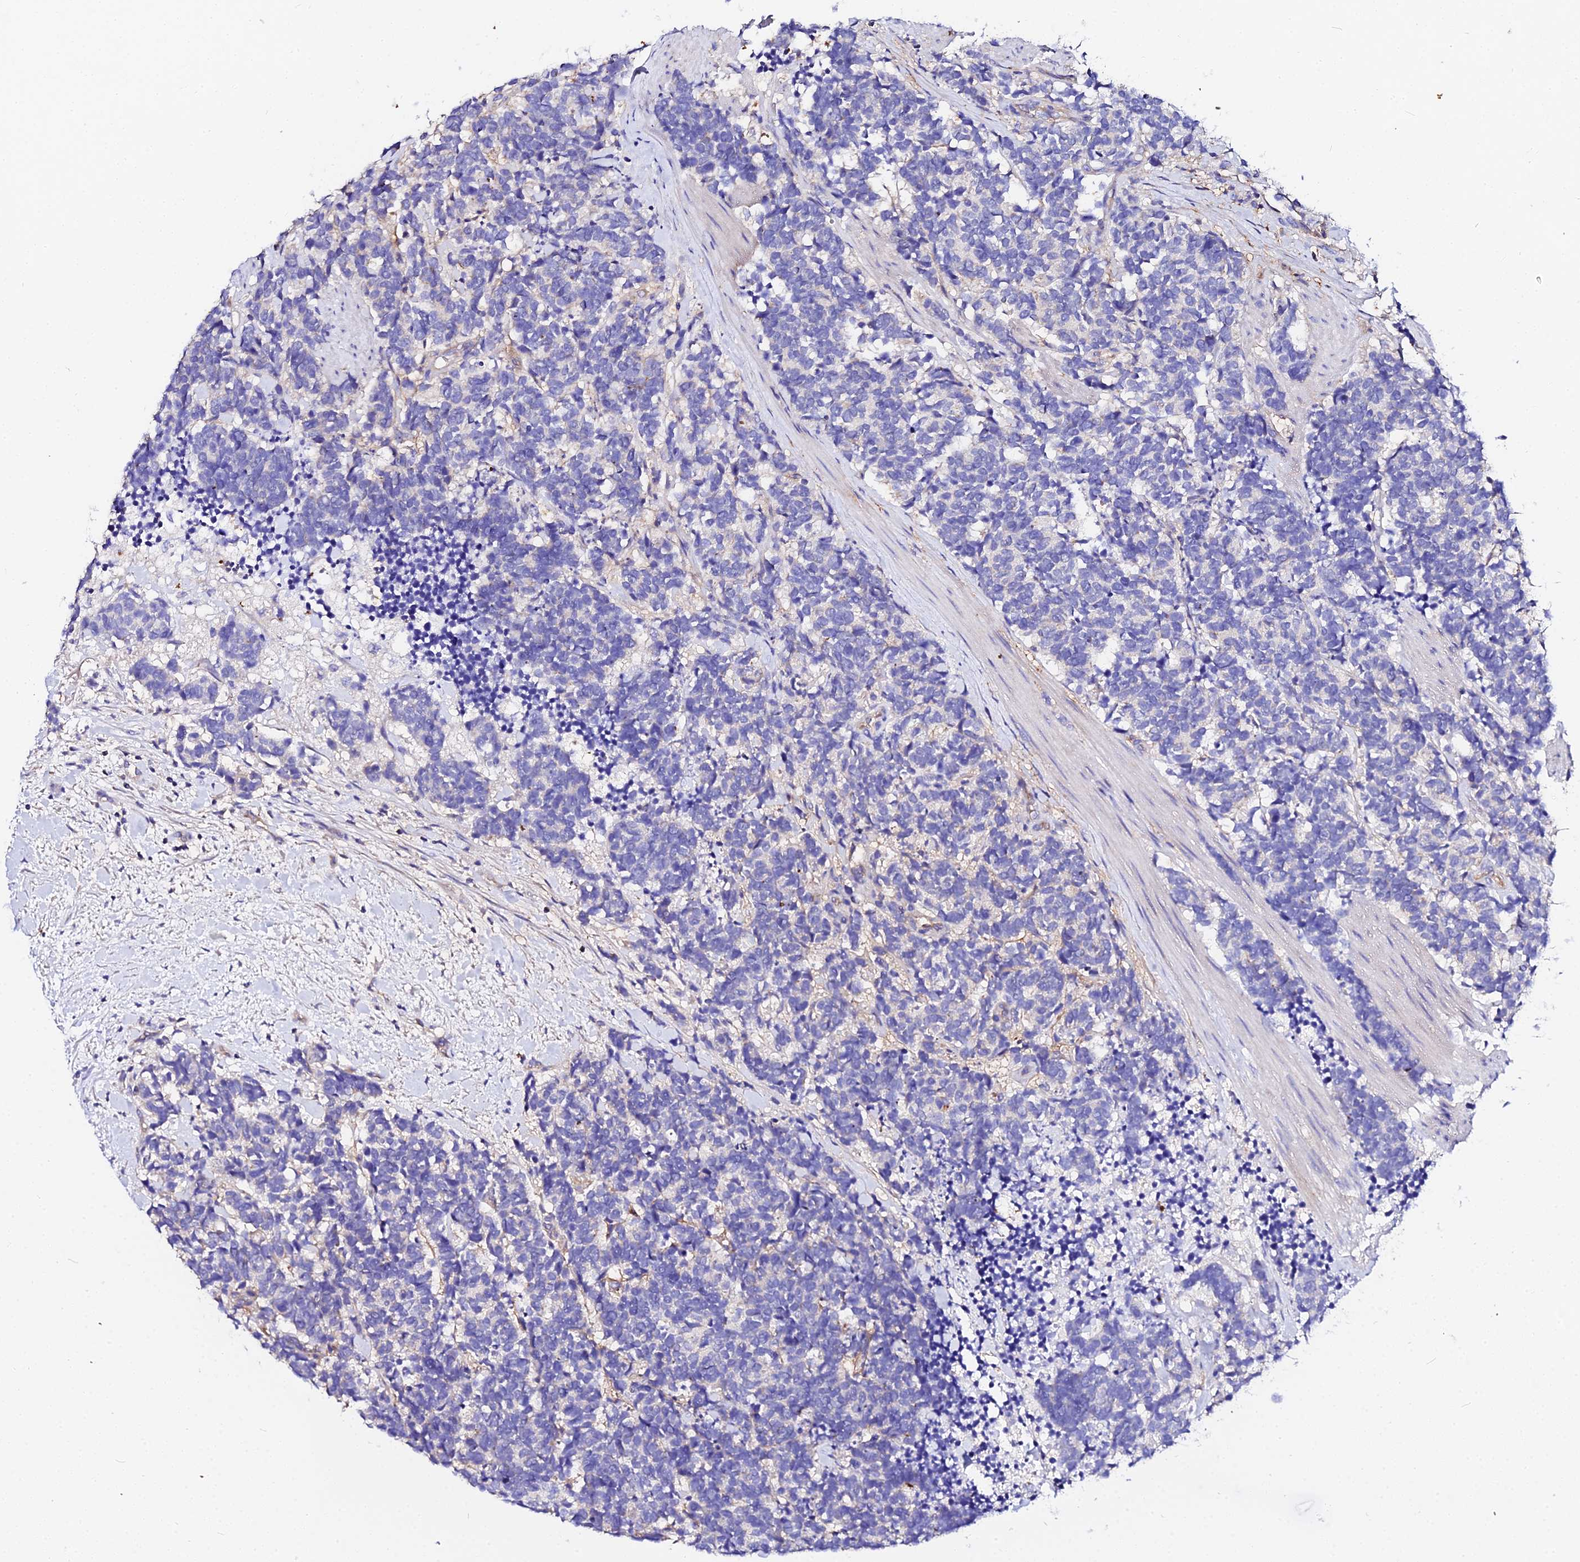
{"staining": {"intensity": "negative", "quantity": "none", "location": "none"}, "tissue": "carcinoid", "cell_type": "Tumor cells", "image_type": "cancer", "snomed": [{"axis": "morphology", "description": "Carcinoma, NOS"}, {"axis": "morphology", "description": "Carcinoid, malignant, NOS"}, {"axis": "topography", "description": "Prostate"}], "caption": "An image of carcinoid stained for a protein exhibits no brown staining in tumor cells.", "gene": "DAW1", "patient": {"sex": "male", "age": 57}}